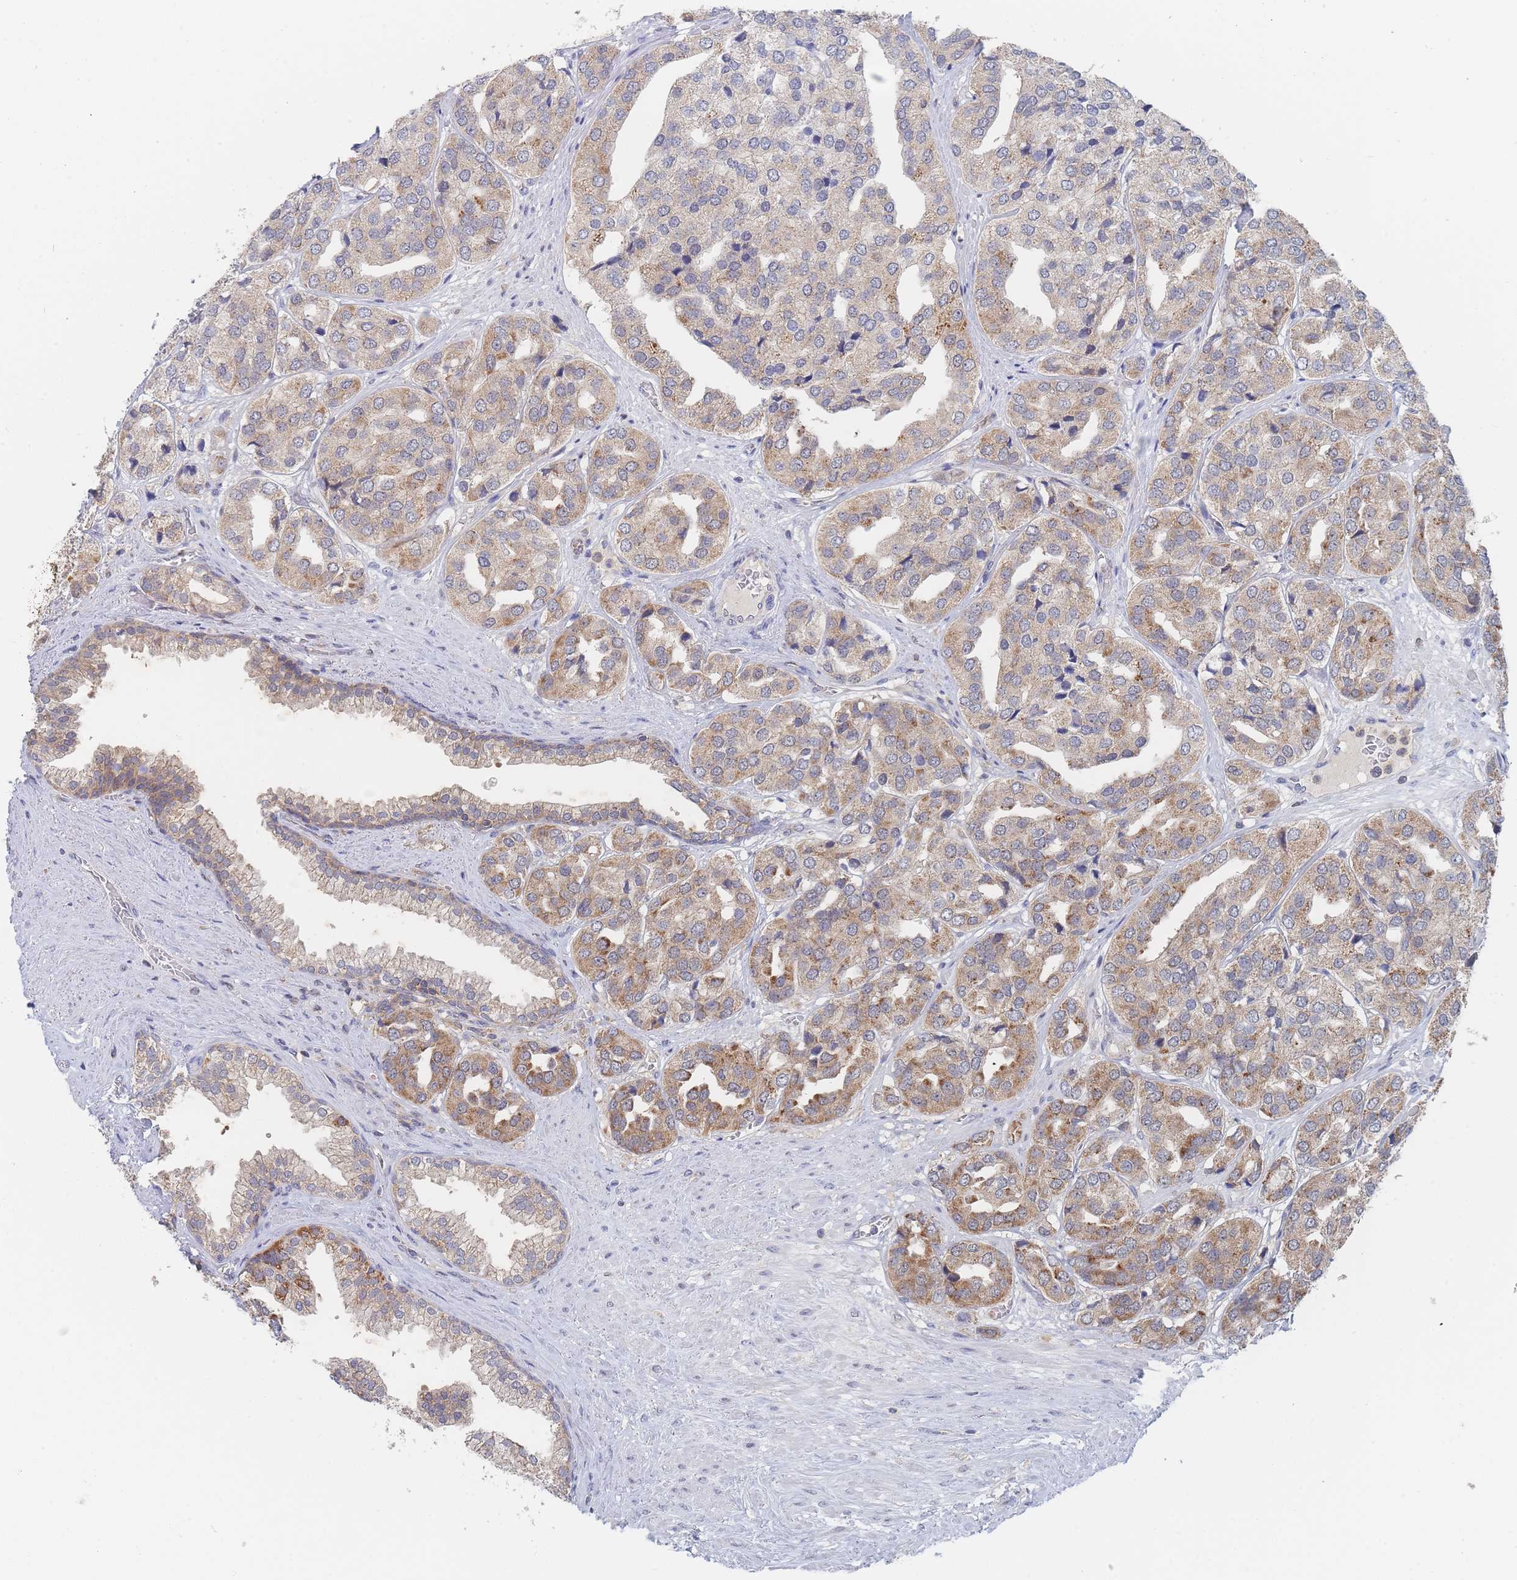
{"staining": {"intensity": "moderate", "quantity": ">75%", "location": "cytoplasmic/membranous"}, "tissue": "prostate cancer", "cell_type": "Tumor cells", "image_type": "cancer", "snomed": [{"axis": "morphology", "description": "Adenocarcinoma, High grade"}, {"axis": "topography", "description": "Prostate"}], "caption": "A high-resolution micrograph shows immunohistochemistry (IHC) staining of prostate cancer, which shows moderate cytoplasmic/membranous staining in about >75% of tumor cells.", "gene": "PPP6C", "patient": {"sex": "male", "age": 63}}